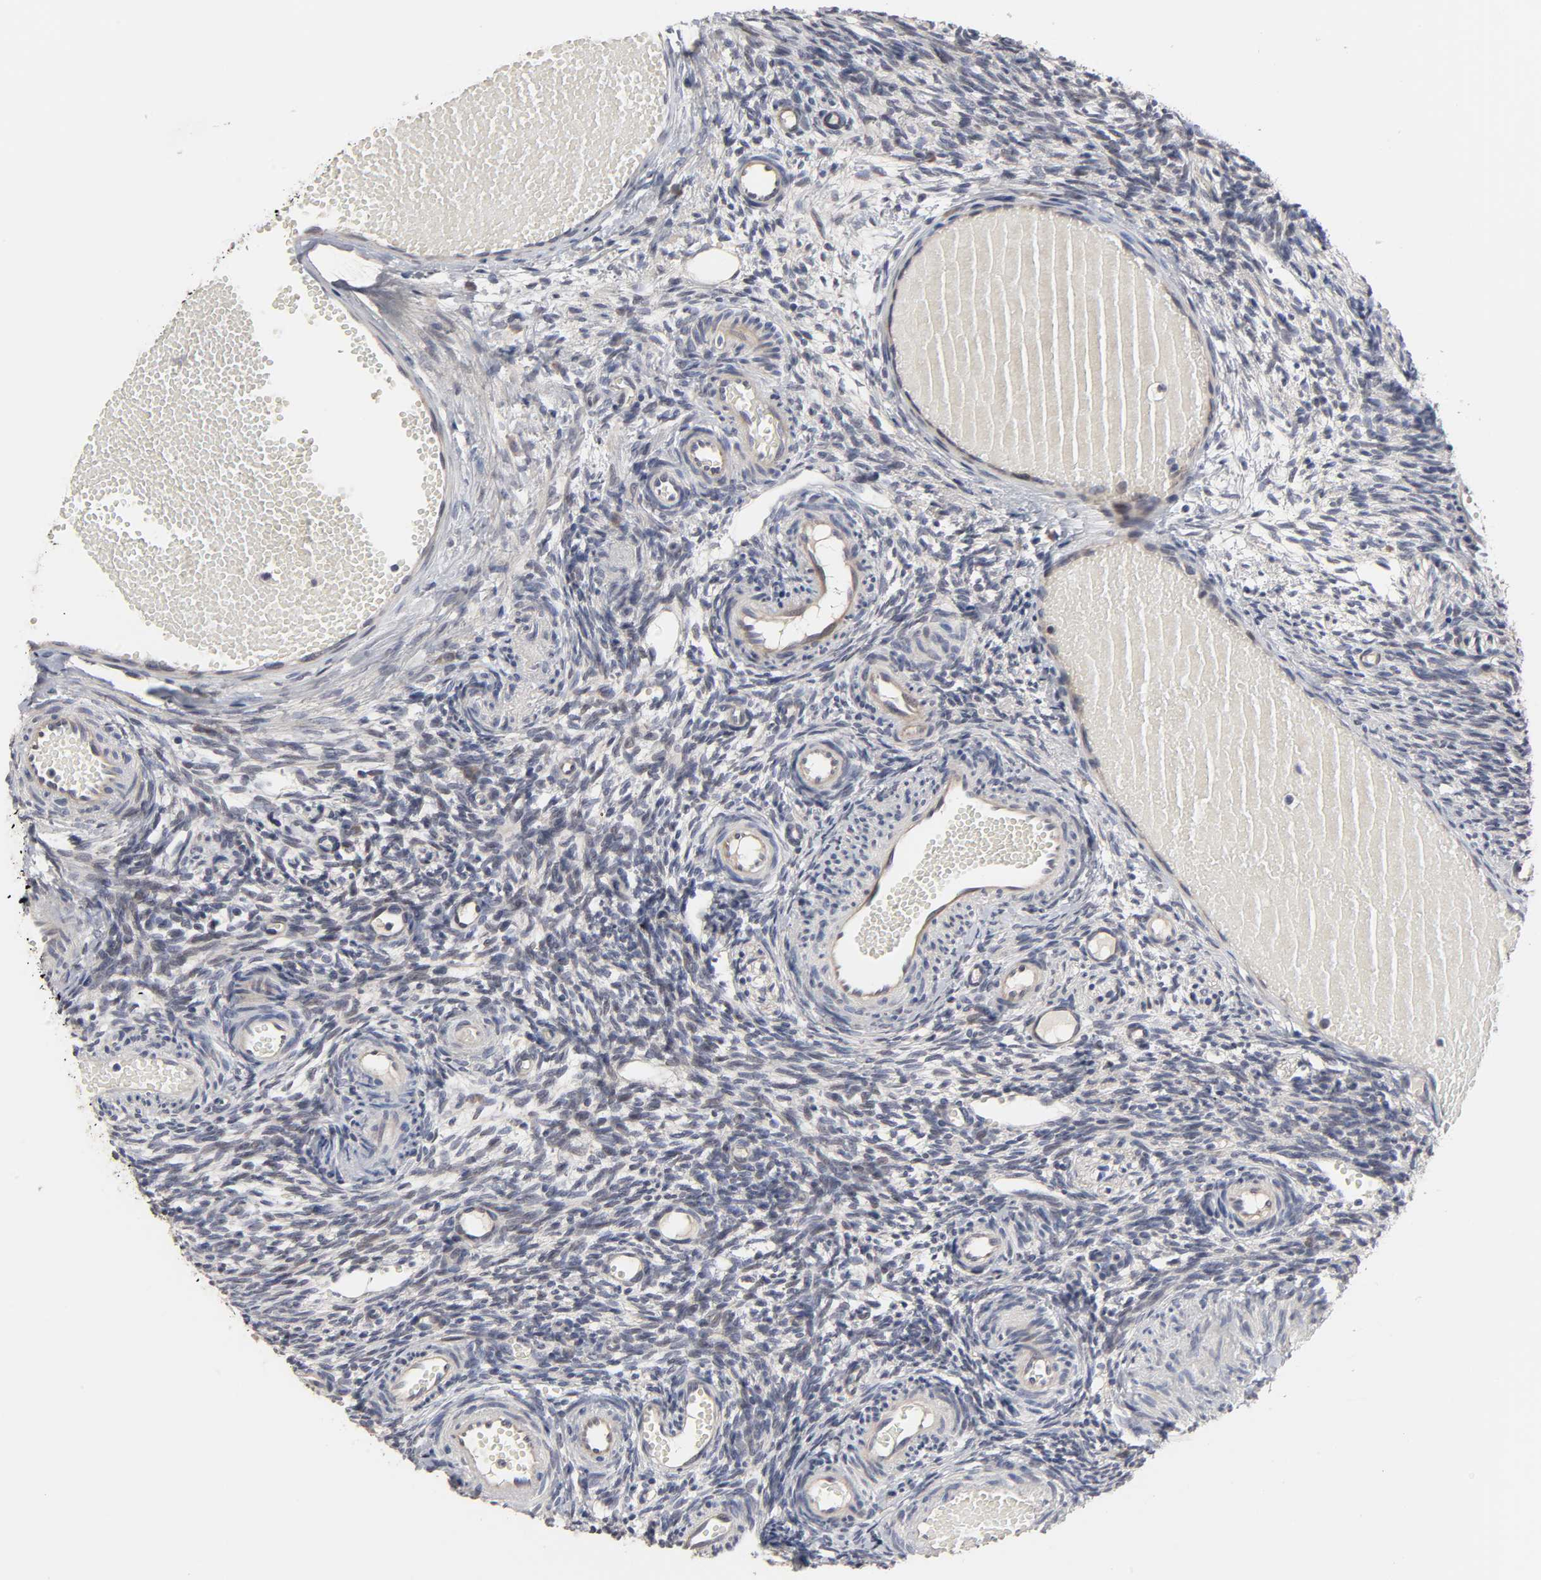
{"staining": {"intensity": "negative", "quantity": "none", "location": "none"}, "tissue": "ovary", "cell_type": "Ovarian stroma cells", "image_type": "normal", "snomed": [{"axis": "morphology", "description": "Normal tissue, NOS"}, {"axis": "topography", "description": "Ovary"}], "caption": "High power microscopy histopathology image of an immunohistochemistry (IHC) histopathology image of unremarkable ovary, revealing no significant expression in ovarian stroma cells. (Stains: DAB immunohistochemistry (IHC) with hematoxylin counter stain, Microscopy: brightfield microscopy at high magnification).", "gene": "HNF4A", "patient": {"sex": "female", "age": 35}}